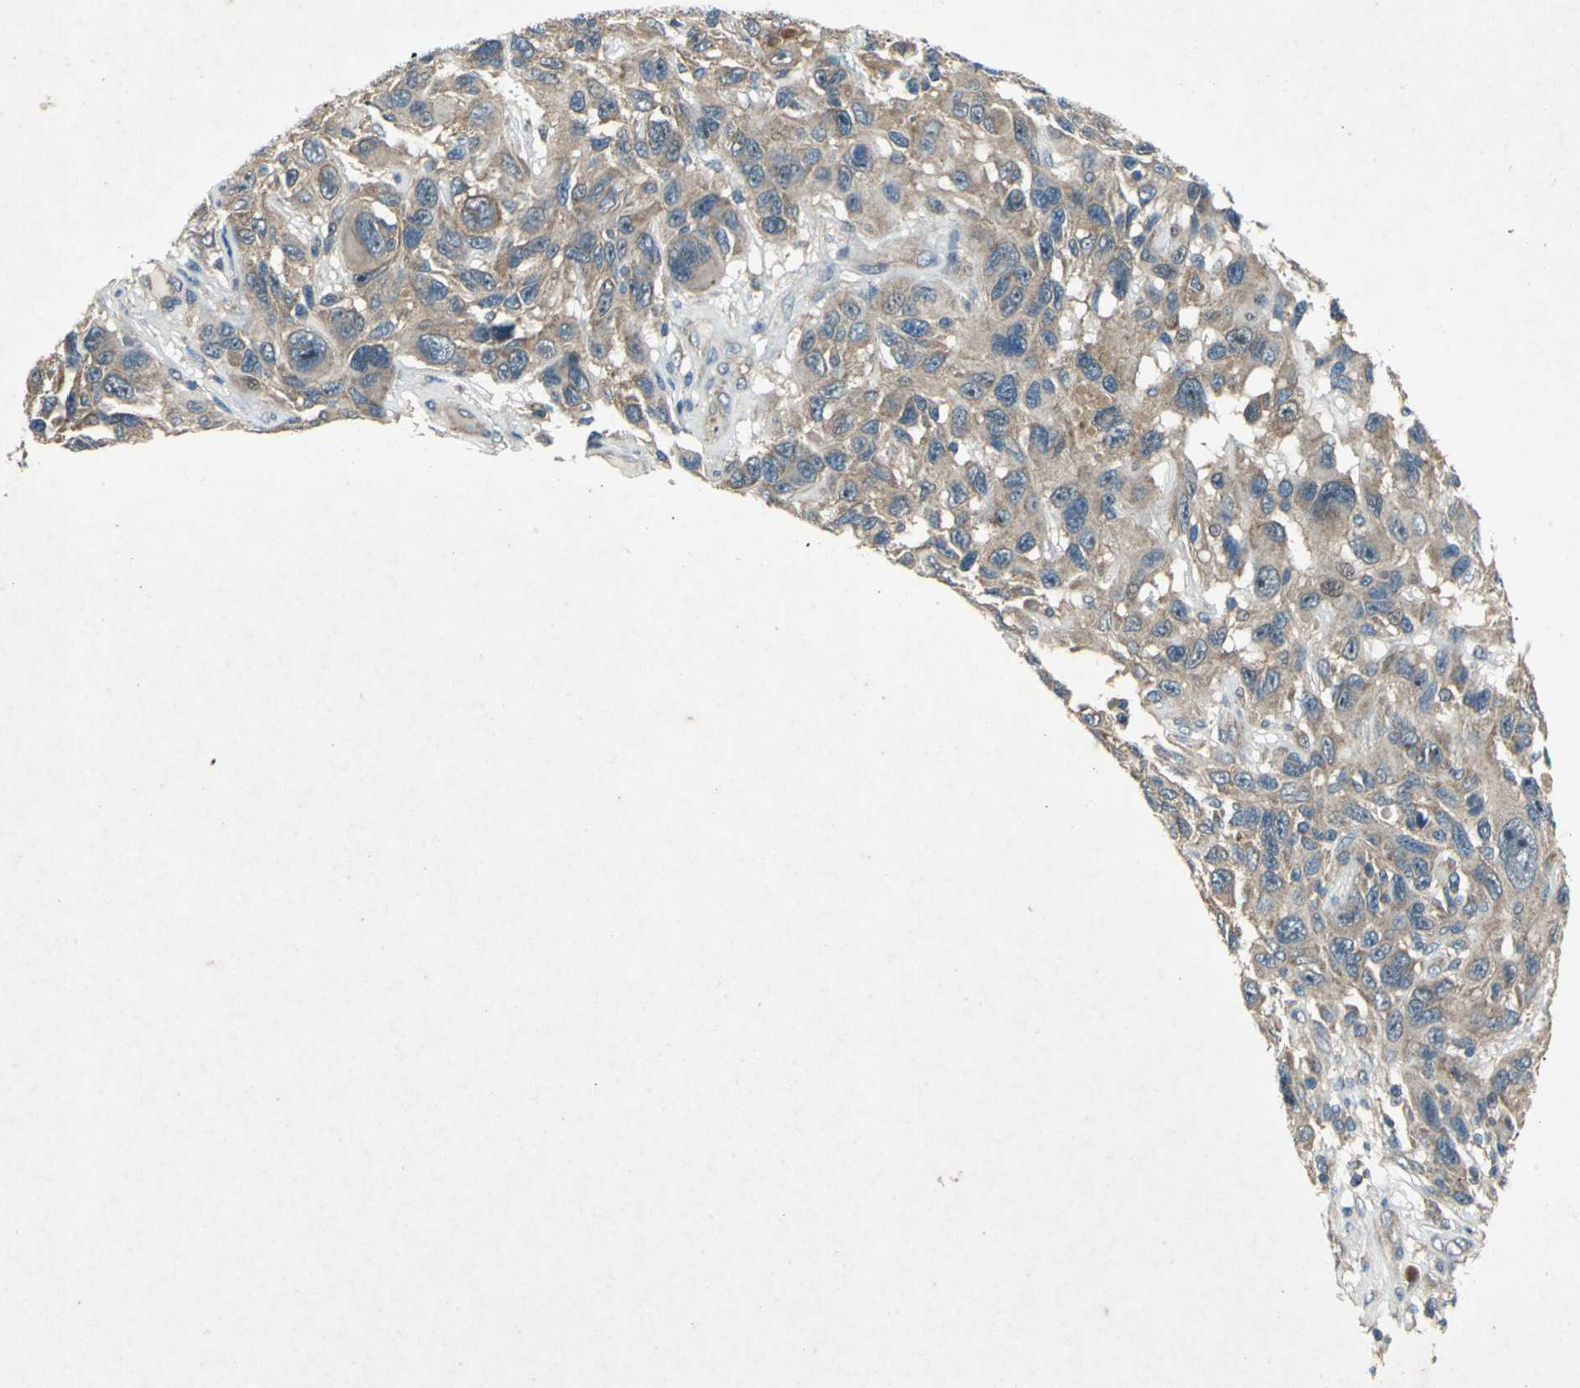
{"staining": {"intensity": "moderate", "quantity": "25%-75%", "location": "cytoplasmic/membranous"}, "tissue": "melanoma", "cell_type": "Tumor cells", "image_type": "cancer", "snomed": [{"axis": "morphology", "description": "Malignant melanoma, NOS"}, {"axis": "topography", "description": "Skin"}], "caption": "A brown stain labels moderate cytoplasmic/membranous positivity of a protein in melanoma tumor cells.", "gene": "EMCN", "patient": {"sex": "male", "age": 53}}